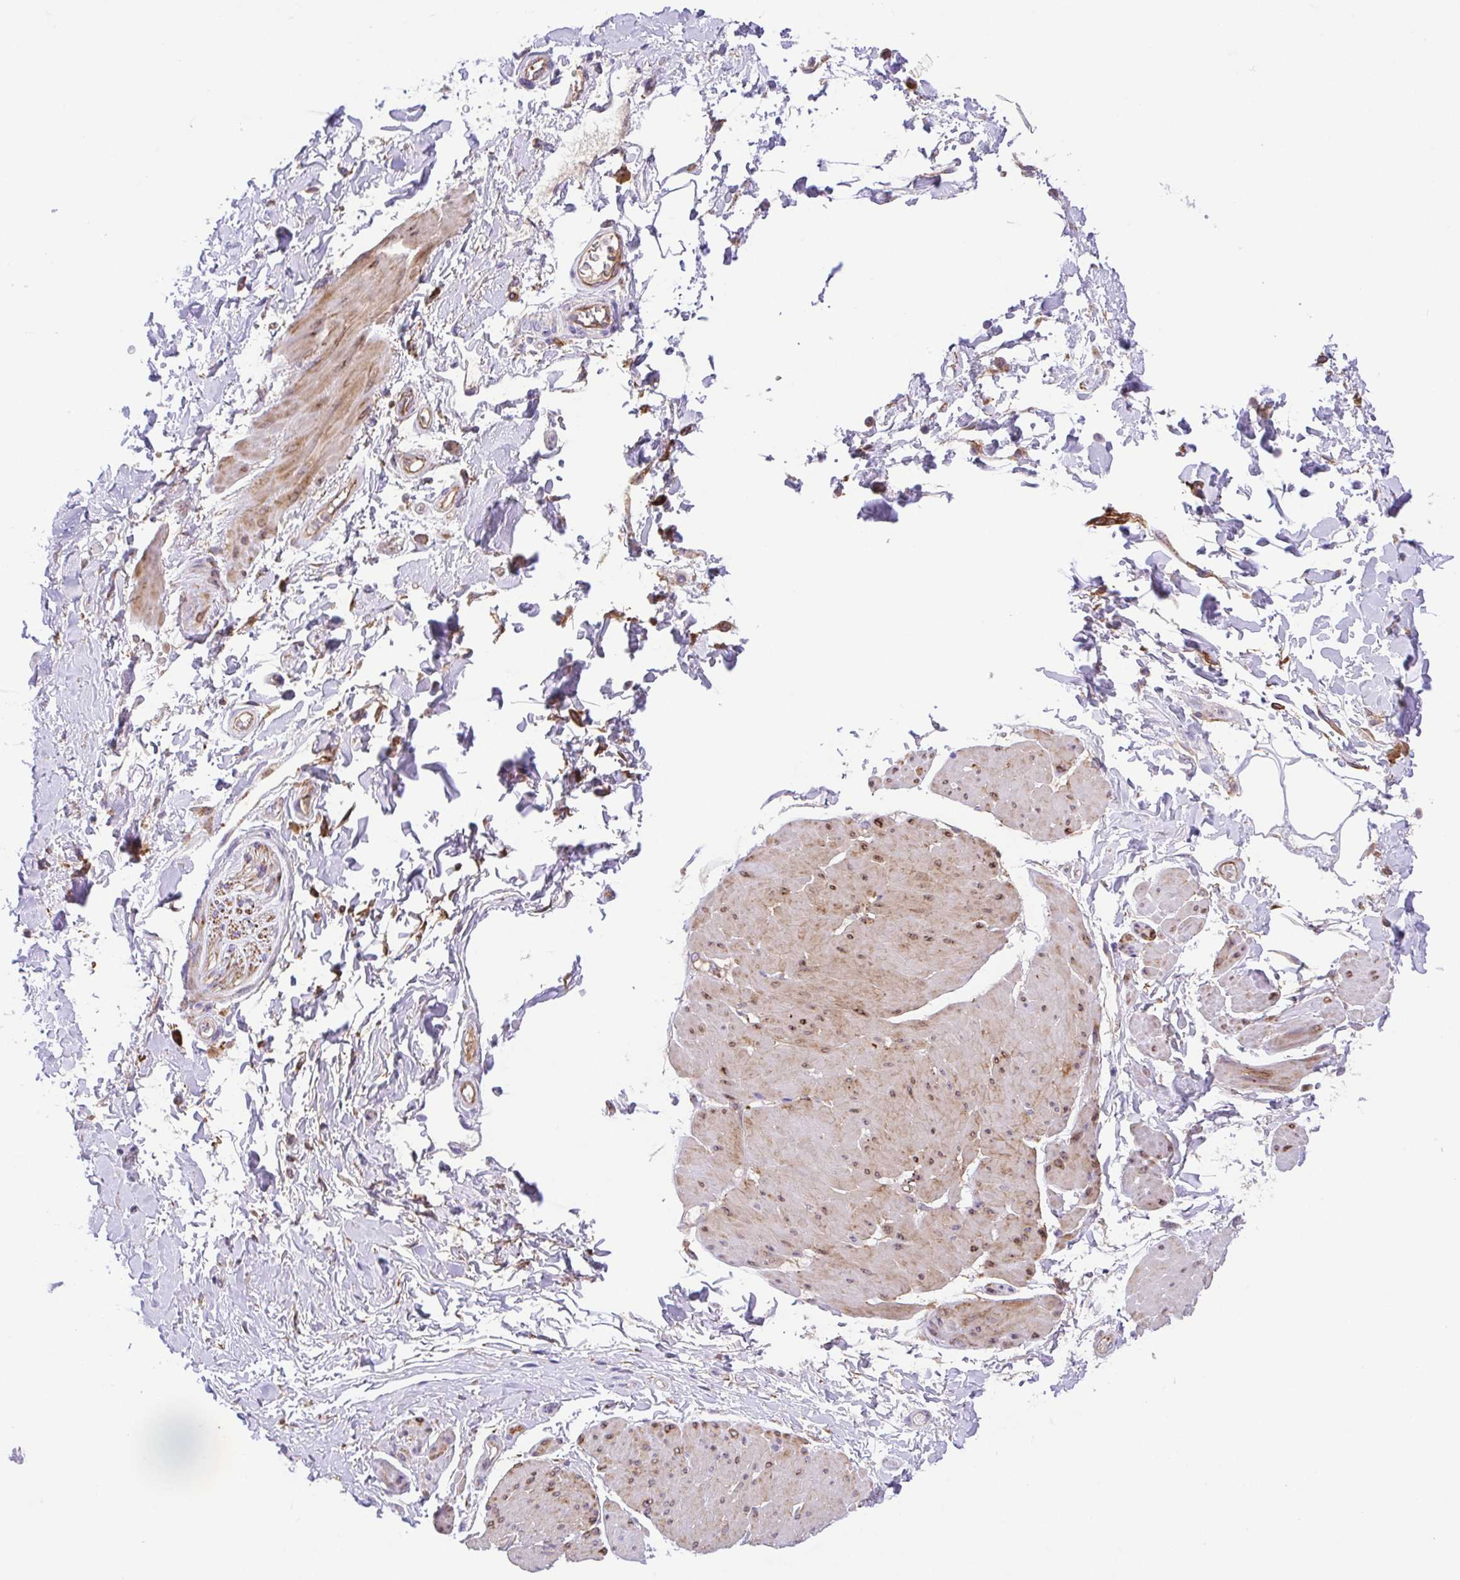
{"staining": {"intensity": "negative", "quantity": "none", "location": "none"}, "tissue": "adipose tissue", "cell_type": "Adipocytes", "image_type": "normal", "snomed": [{"axis": "morphology", "description": "Normal tissue, NOS"}, {"axis": "topography", "description": "Urinary bladder"}, {"axis": "topography", "description": "Peripheral nerve tissue"}], "caption": "Immunohistochemistry histopathology image of unremarkable adipose tissue stained for a protein (brown), which demonstrates no expression in adipocytes. Nuclei are stained in blue.", "gene": "SLC13A1", "patient": {"sex": "female", "age": 60}}